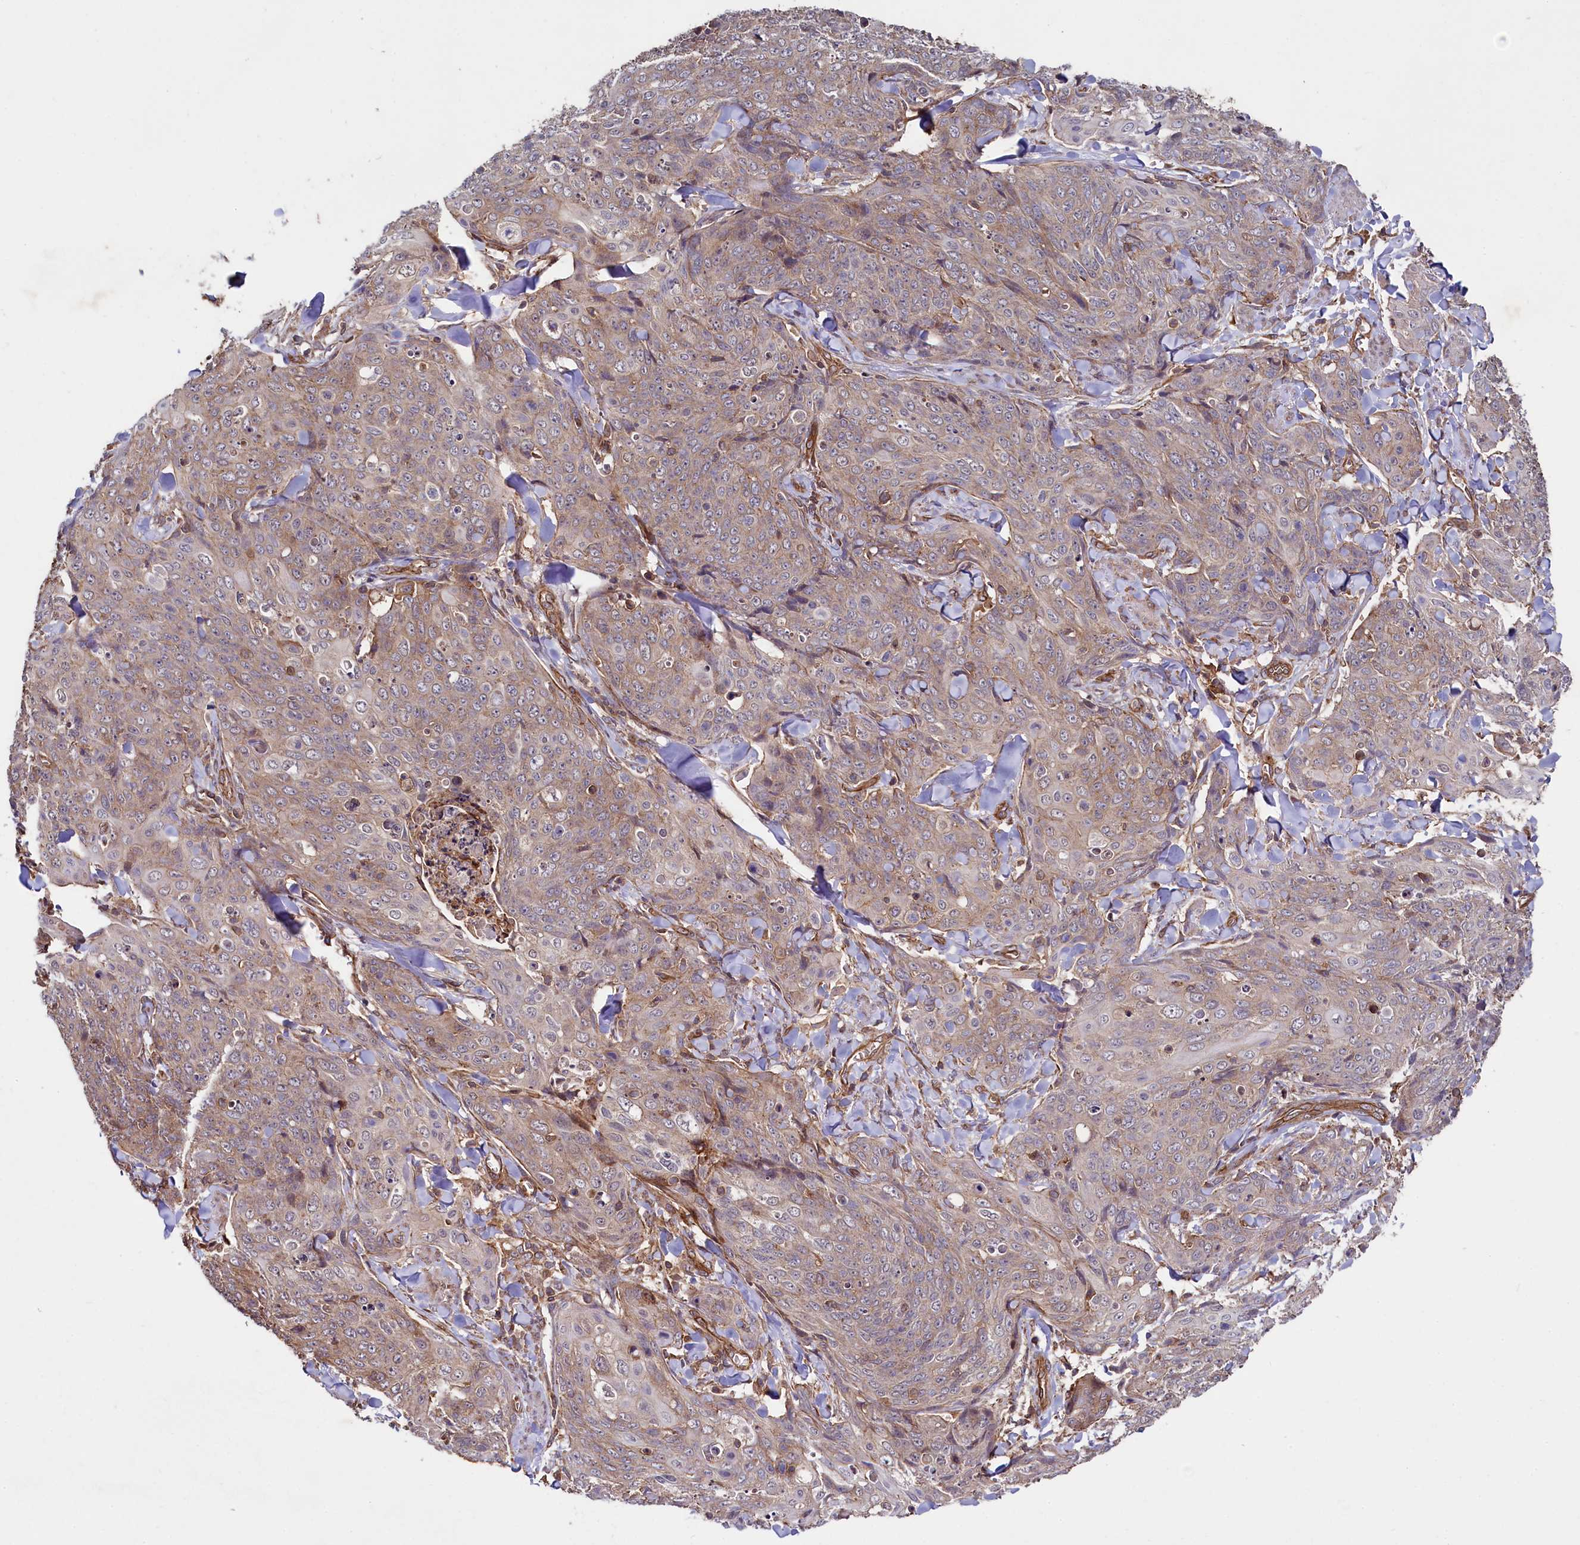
{"staining": {"intensity": "weak", "quantity": ">75%", "location": "cytoplasmic/membranous"}, "tissue": "skin cancer", "cell_type": "Tumor cells", "image_type": "cancer", "snomed": [{"axis": "morphology", "description": "Squamous cell carcinoma, NOS"}, {"axis": "topography", "description": "Skin"}, {"axis": "topography", "description": "Vulva"}], "caption": "Skin squamous cell carcinoma was stained to show a protein in brown. There is low levels of weak cytoplasmic/membranous staining in about >75% of tumor cells. (DAB = brown stain, brightfield microscopy at high magnification).", "gene": "SVIP", "patient": {"sex": "female", "age": 85}}